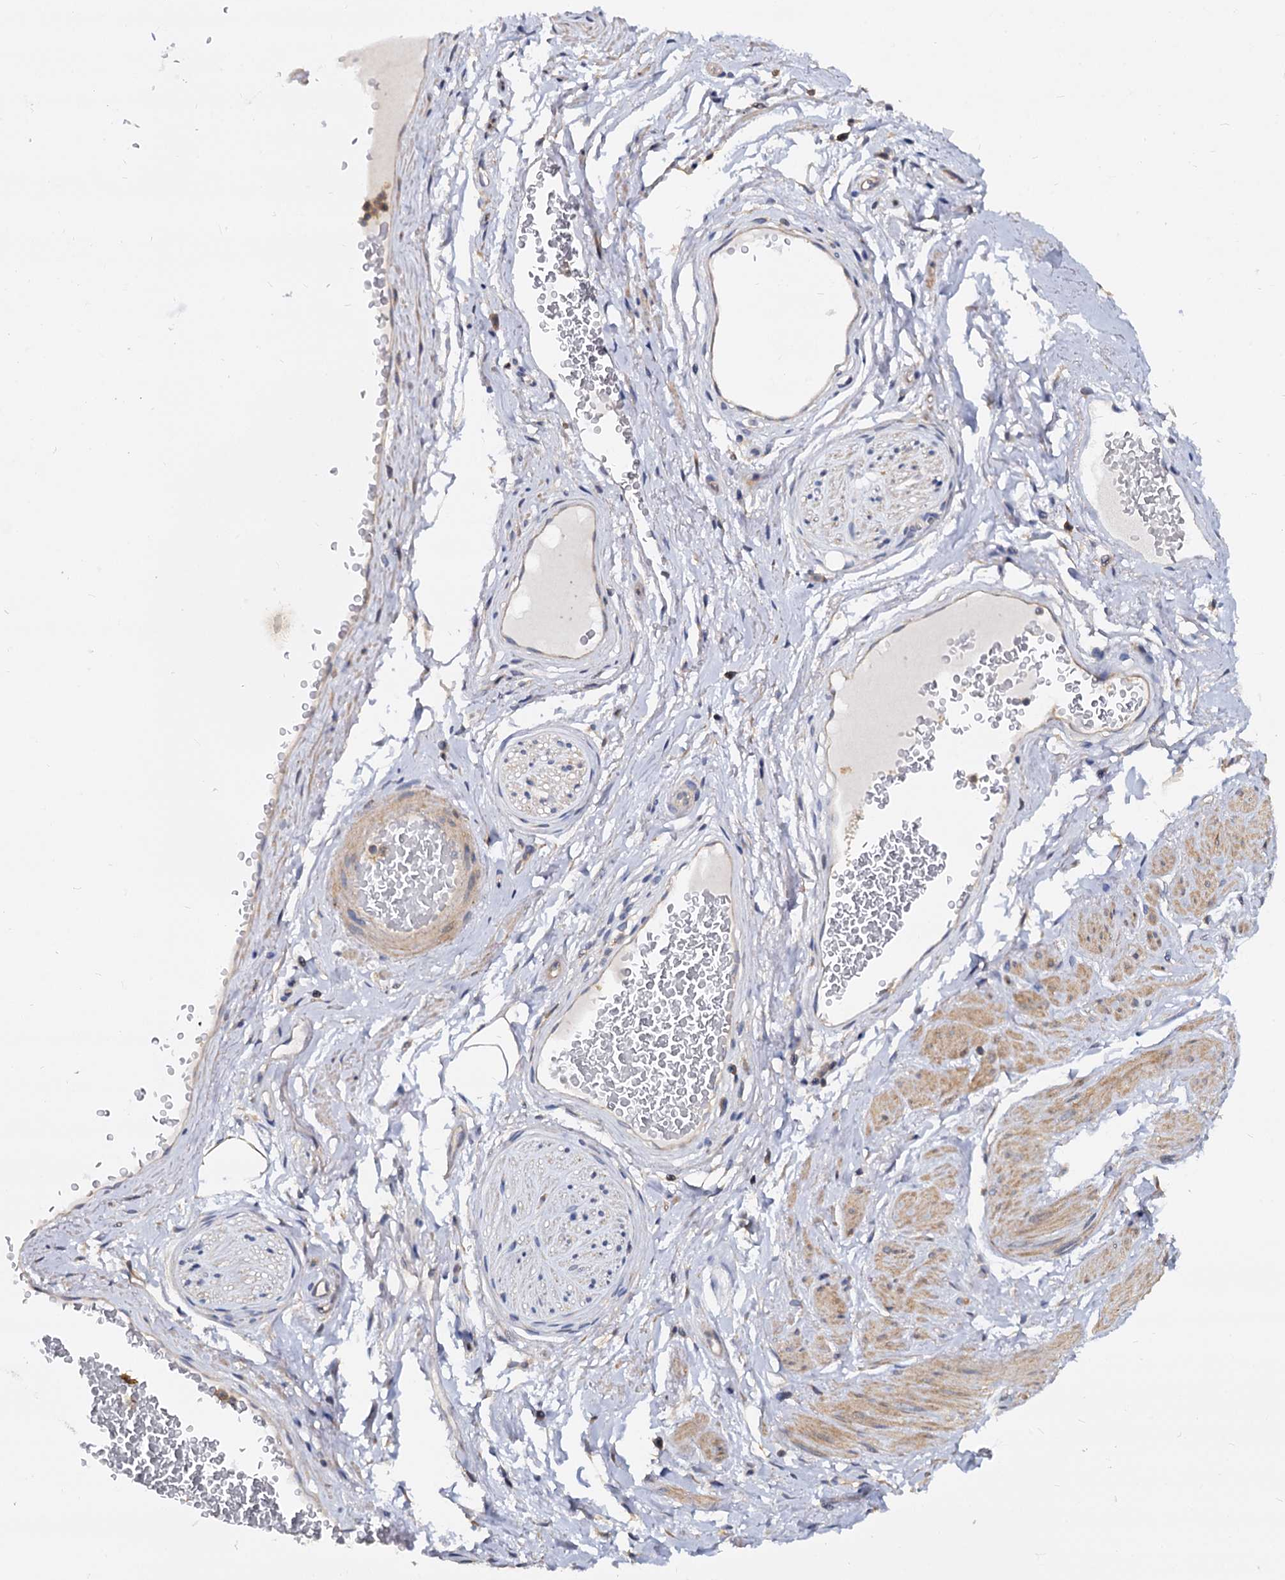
{"staining": {"intensity": "negative", "quantity": "none", "location": "none"}, "tissue": "adipose tissue", "cell_type": "Adipocytes", "image_type": "normal", "snomed": [{"axis": "morphology", "description": "Normal tissue, NOS"}, {"axis": "morphology", "description": "Adenocarcinoma, NOS"}, {"axis": "topography", "description": "Rectum"}, {"axis": "topography", "description": "Vagina"}, {"axis": "topography", "description": "Peripheral nerve tissue"}], "caption": "A micrograph of adipose tissue stained for a protein reveals no brown staining in adipocytes.", "gene": "ANKRD13A", "patient": {"sex": "female", "age": 71}}